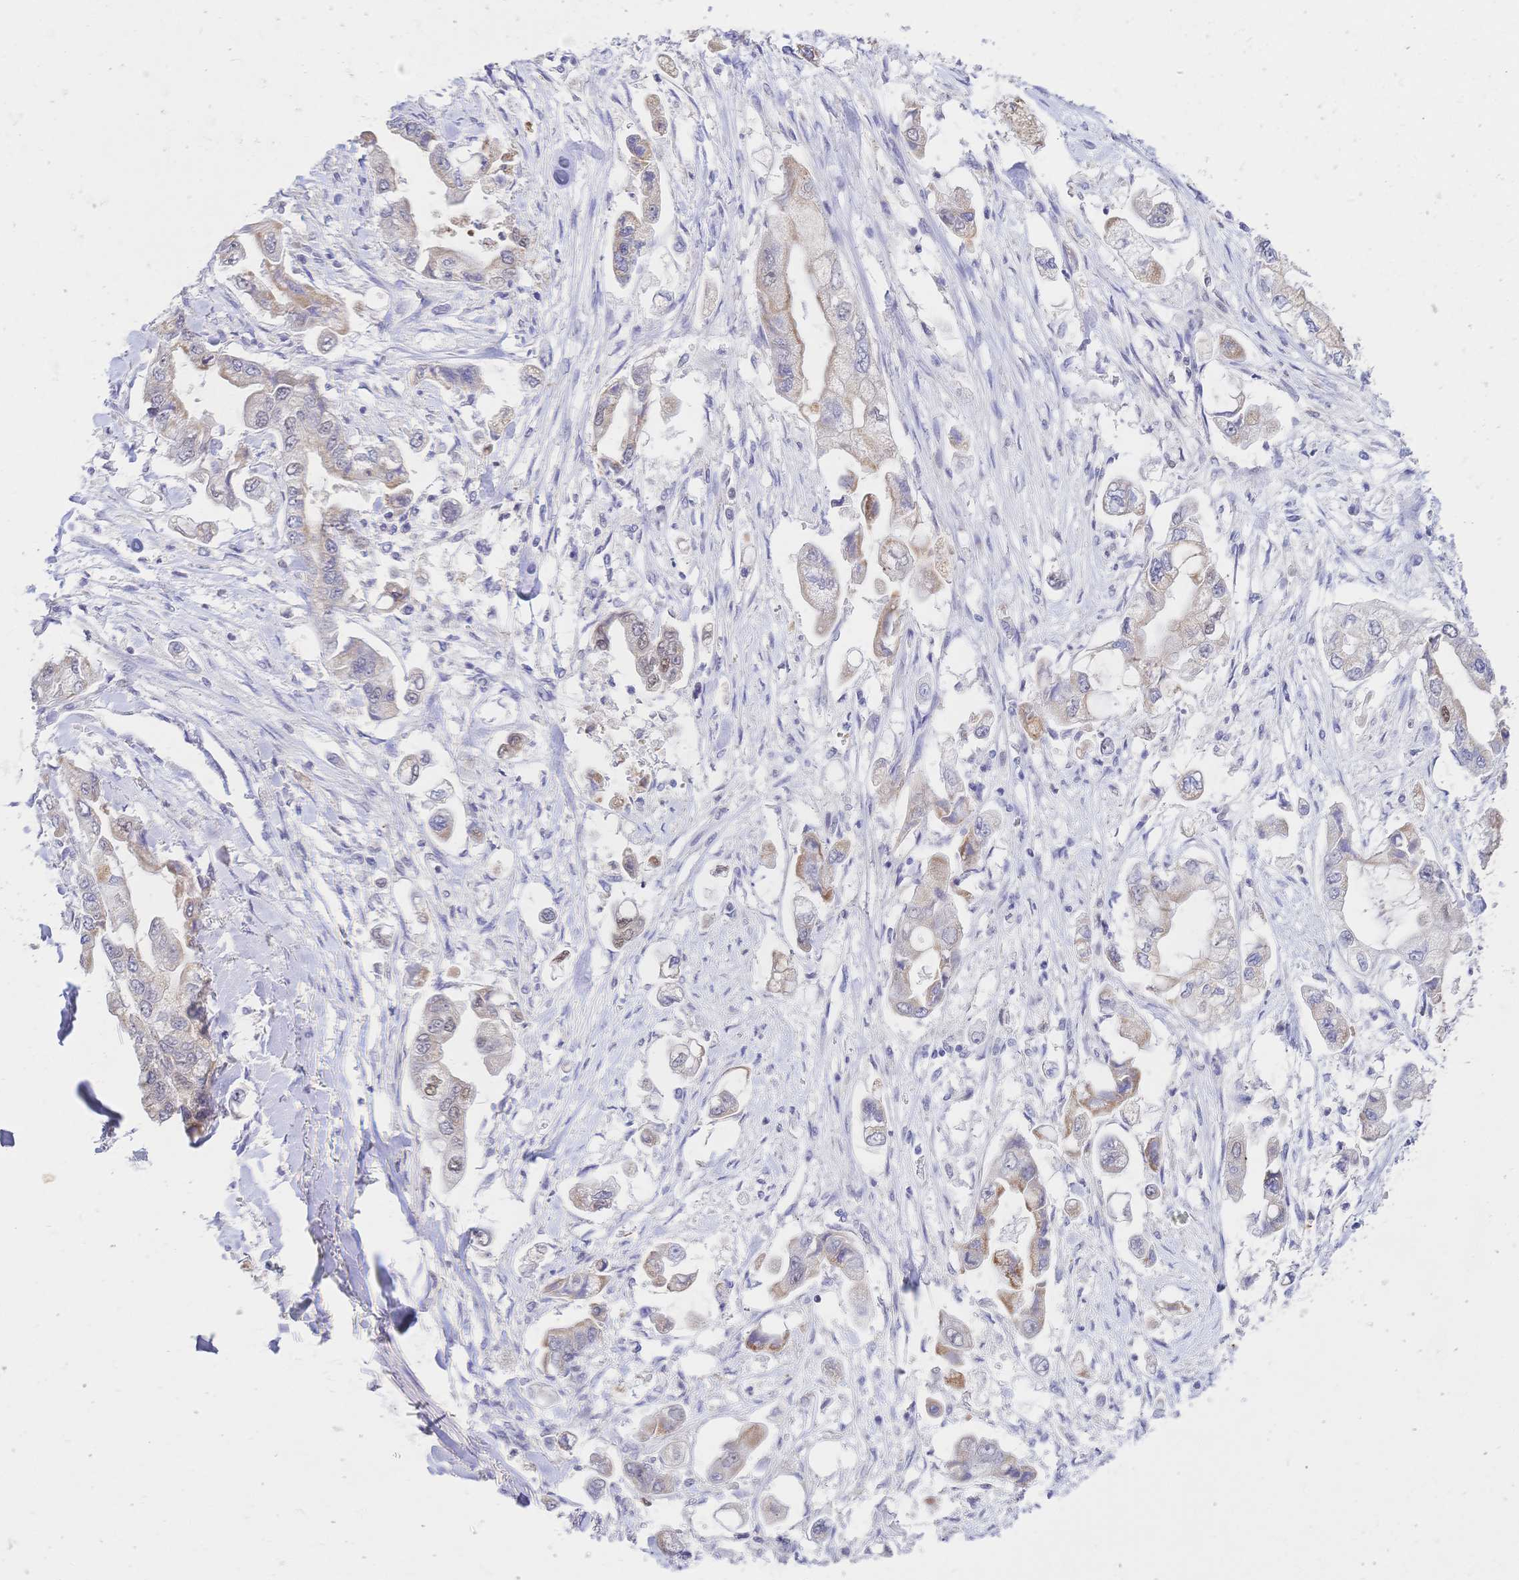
{"staining": {"intensity": "weak", "quantity": "25%-75%", "location": "cytoplasmic/membranous"}, "tissue": "stomach cancer", "cell_type": "Tumor cells", "image_type": "cancer", "snomed": [{"axis": "morphology", "description": "Adenocarcinoma, NOS"}, {"axis": "topography", "description": "Stomach"}], "caption": "DAB immunohistochemical staining of human stomach cancer displays weak cytoplasmic/membranous protein positivity in approximately 25%-75% of tumor cells.", "gene": "CLEC18B", "patient": {"sex": "male", "age": 62}}